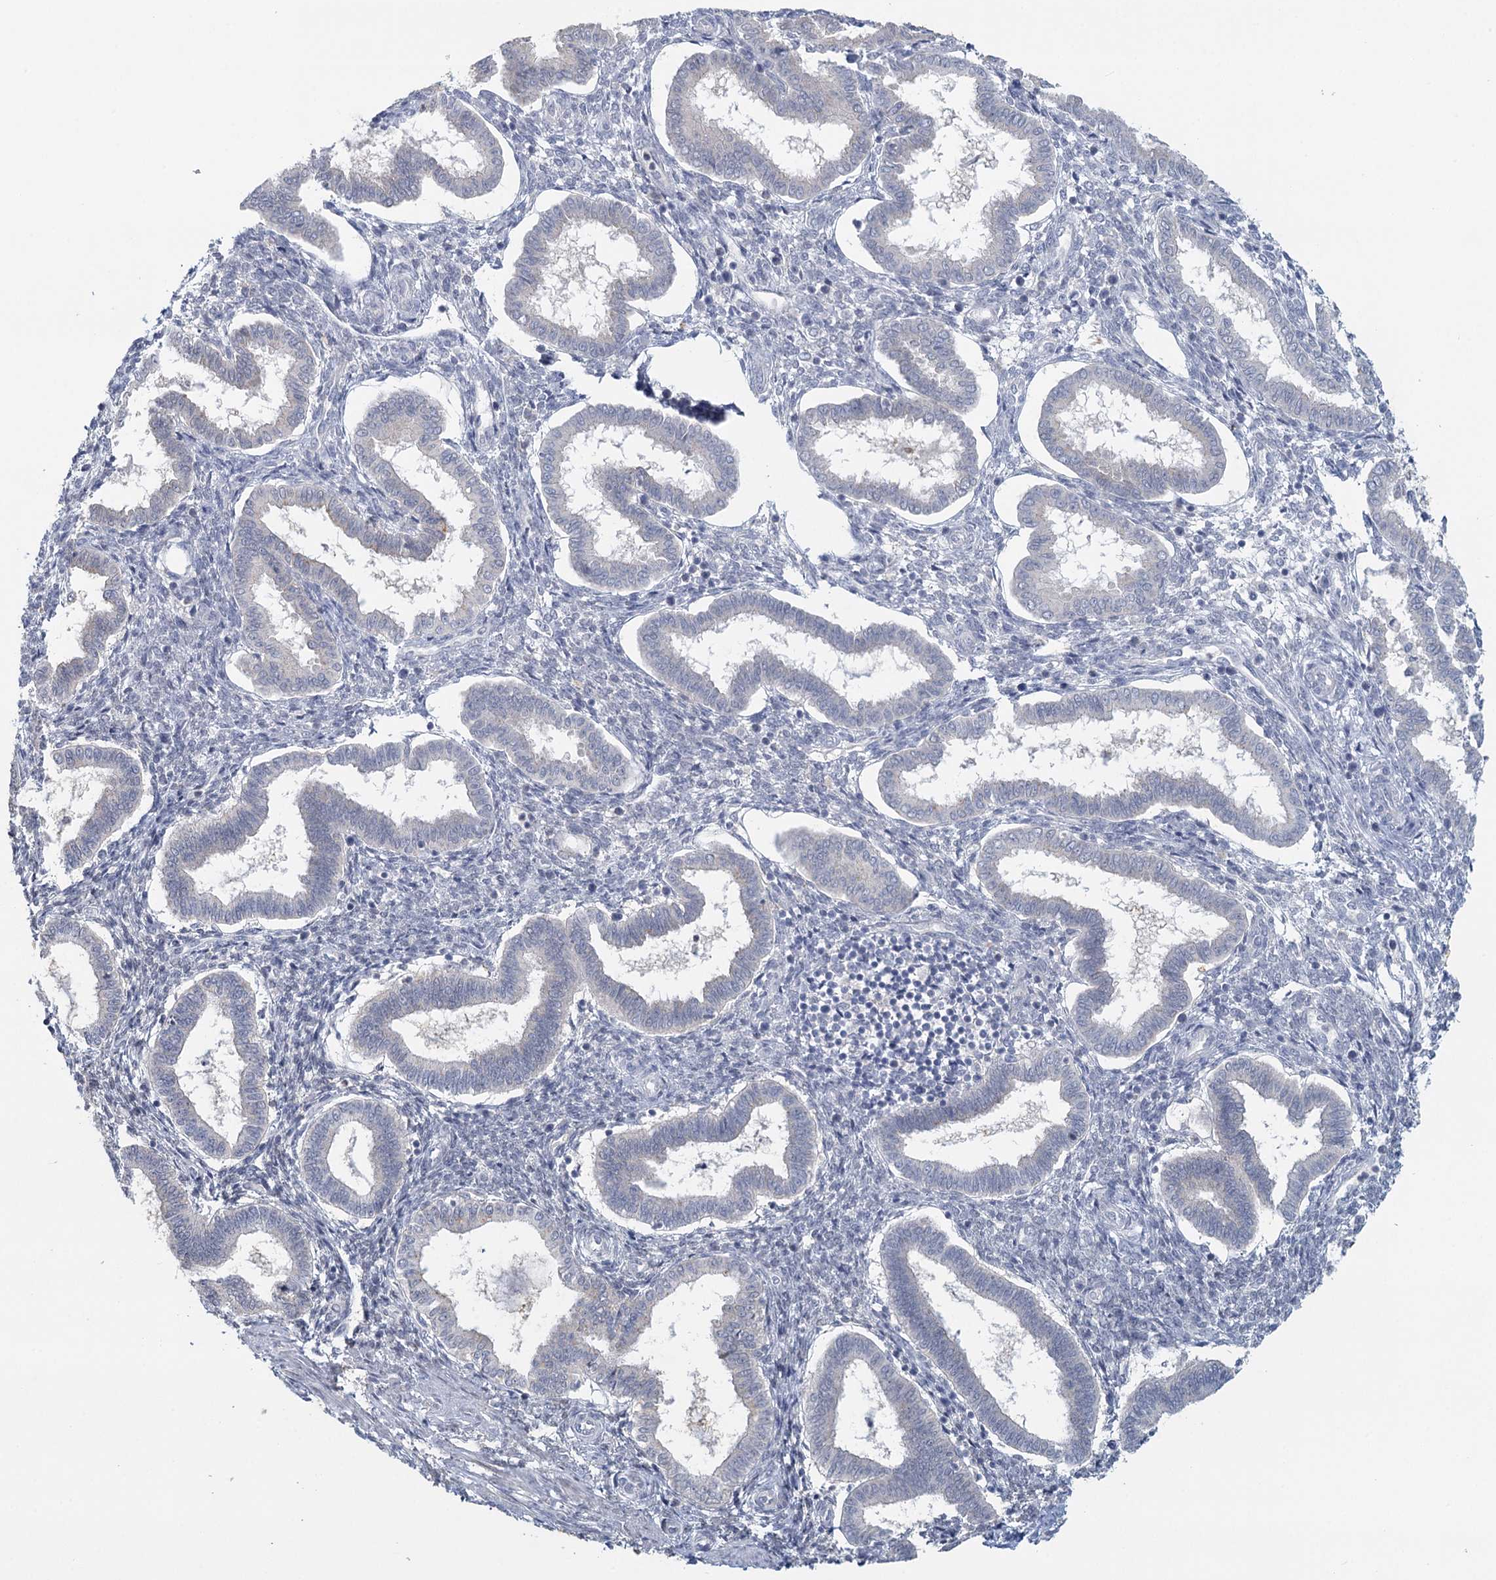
{"staining": {"intensity": "negative", "quantity": "none", "location": "none"}, "tissue": "endometrium", "cell_type": "Cells in endometrial stroma", "image_type": "normal", "snomed": [{"axis": "morphology", "description": "Normal tissue, NOS"}, {"axis": "topography", "description": "Endometrium"}], "caption": "An immunohistochemistry (IHC) micrograph of benign endometrium is shown. There is no staining in cells in endometrial stroma of endometrium. Nuclei are stained in blue.", "gene": "MYO7B", "patient": {"sex": "female", "age": 24}}